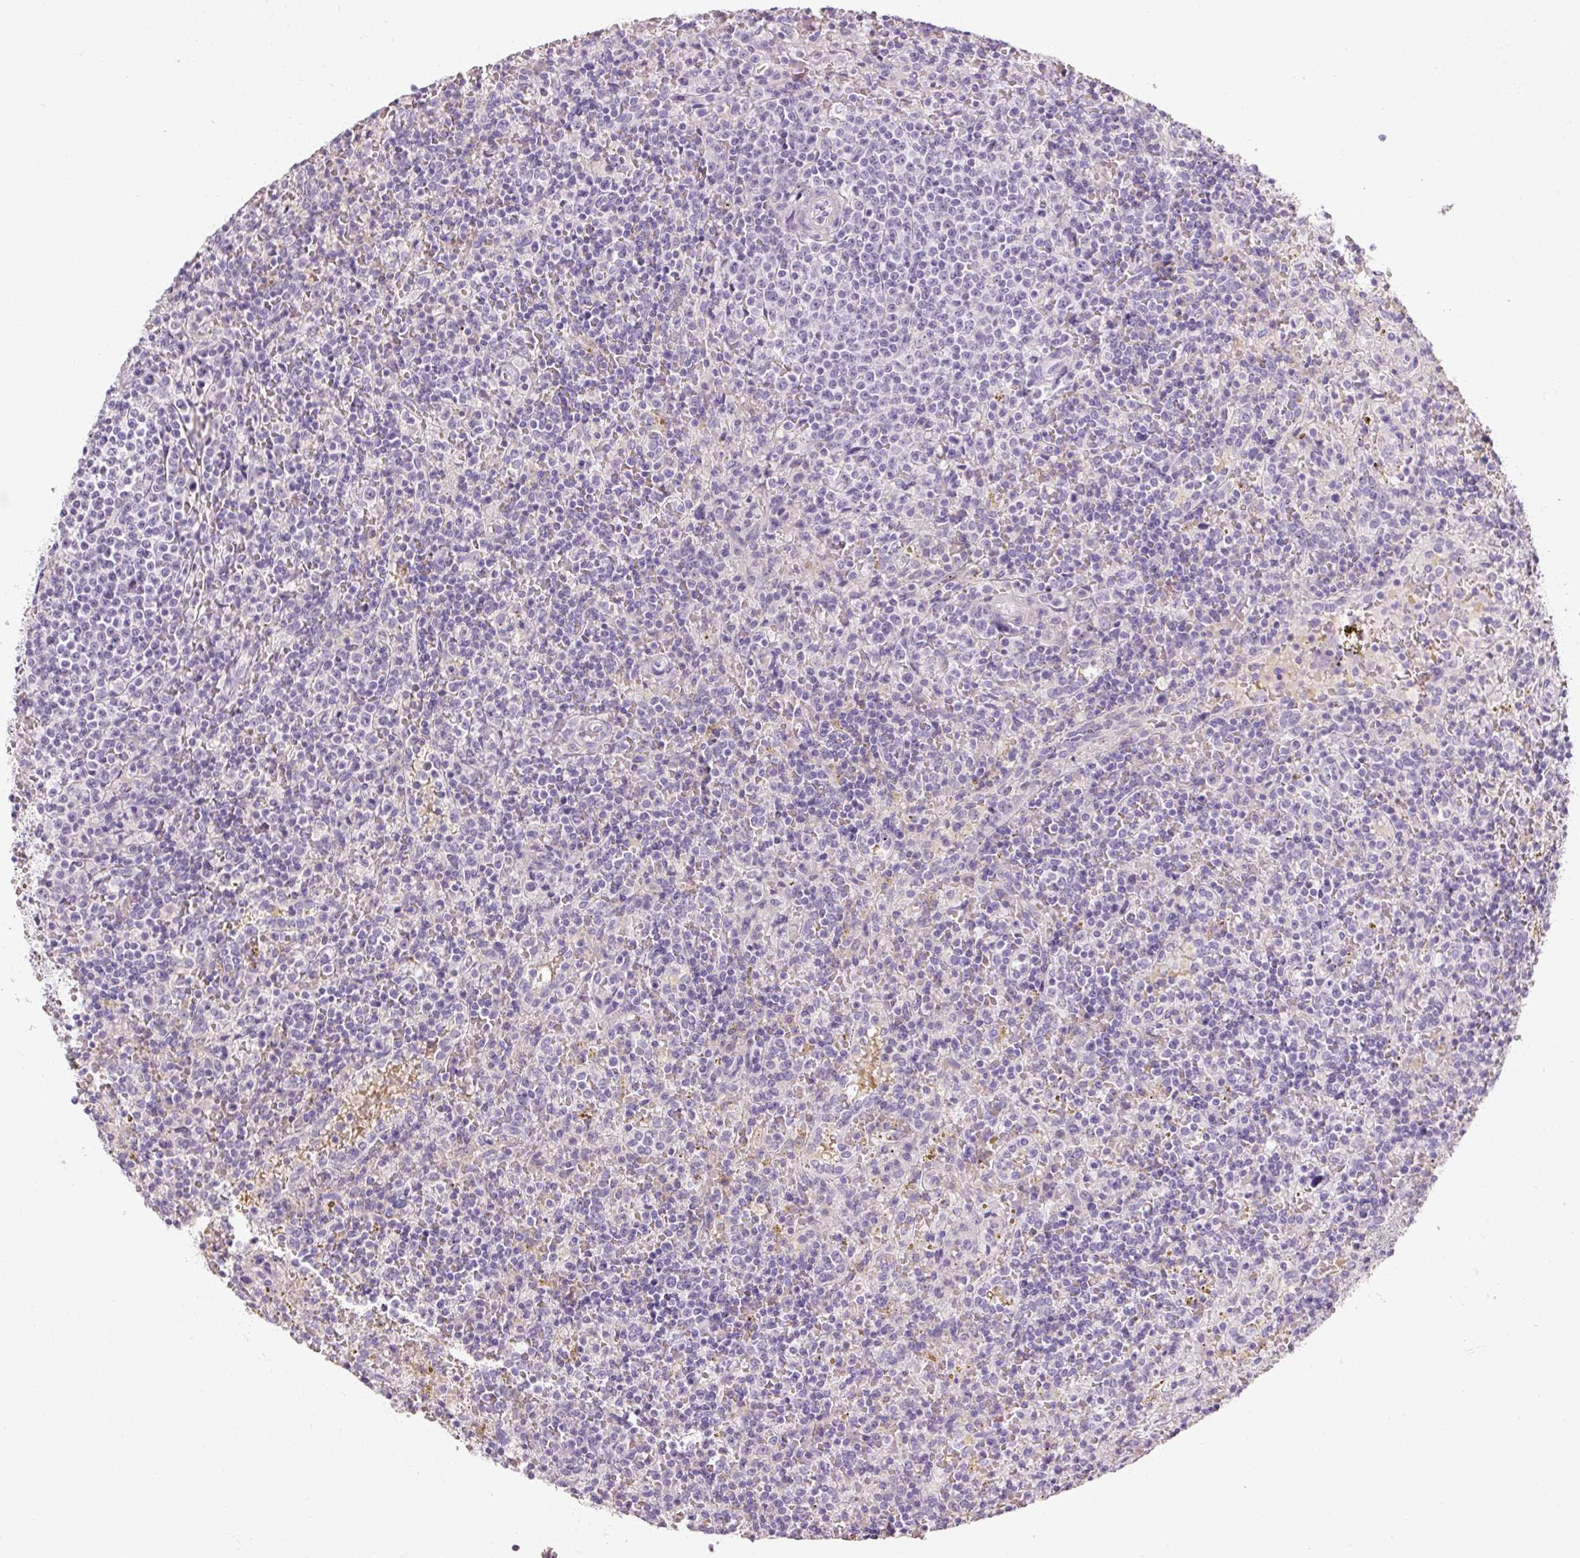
{"staining": {"intensity": "negative", "quantity": "none", "location": "none"}, "tissue": "lymphoma", "cell_type": "Tumor cells", "image_type": "cancer", "snomed": [{"axis": "morphology", "description": "Malignant lymphoma, non-Hodgkin's type, Low grade"}, {"axis": "topography", "description": "Spleen"}], "caption": "Immunohistochemistry photomicrograph of lymphoma stained for a protein (brown), which reveals no staining in tumor cells.", "gene": "NFE2L3", "patient": {"sex": "male", "age": 67}}